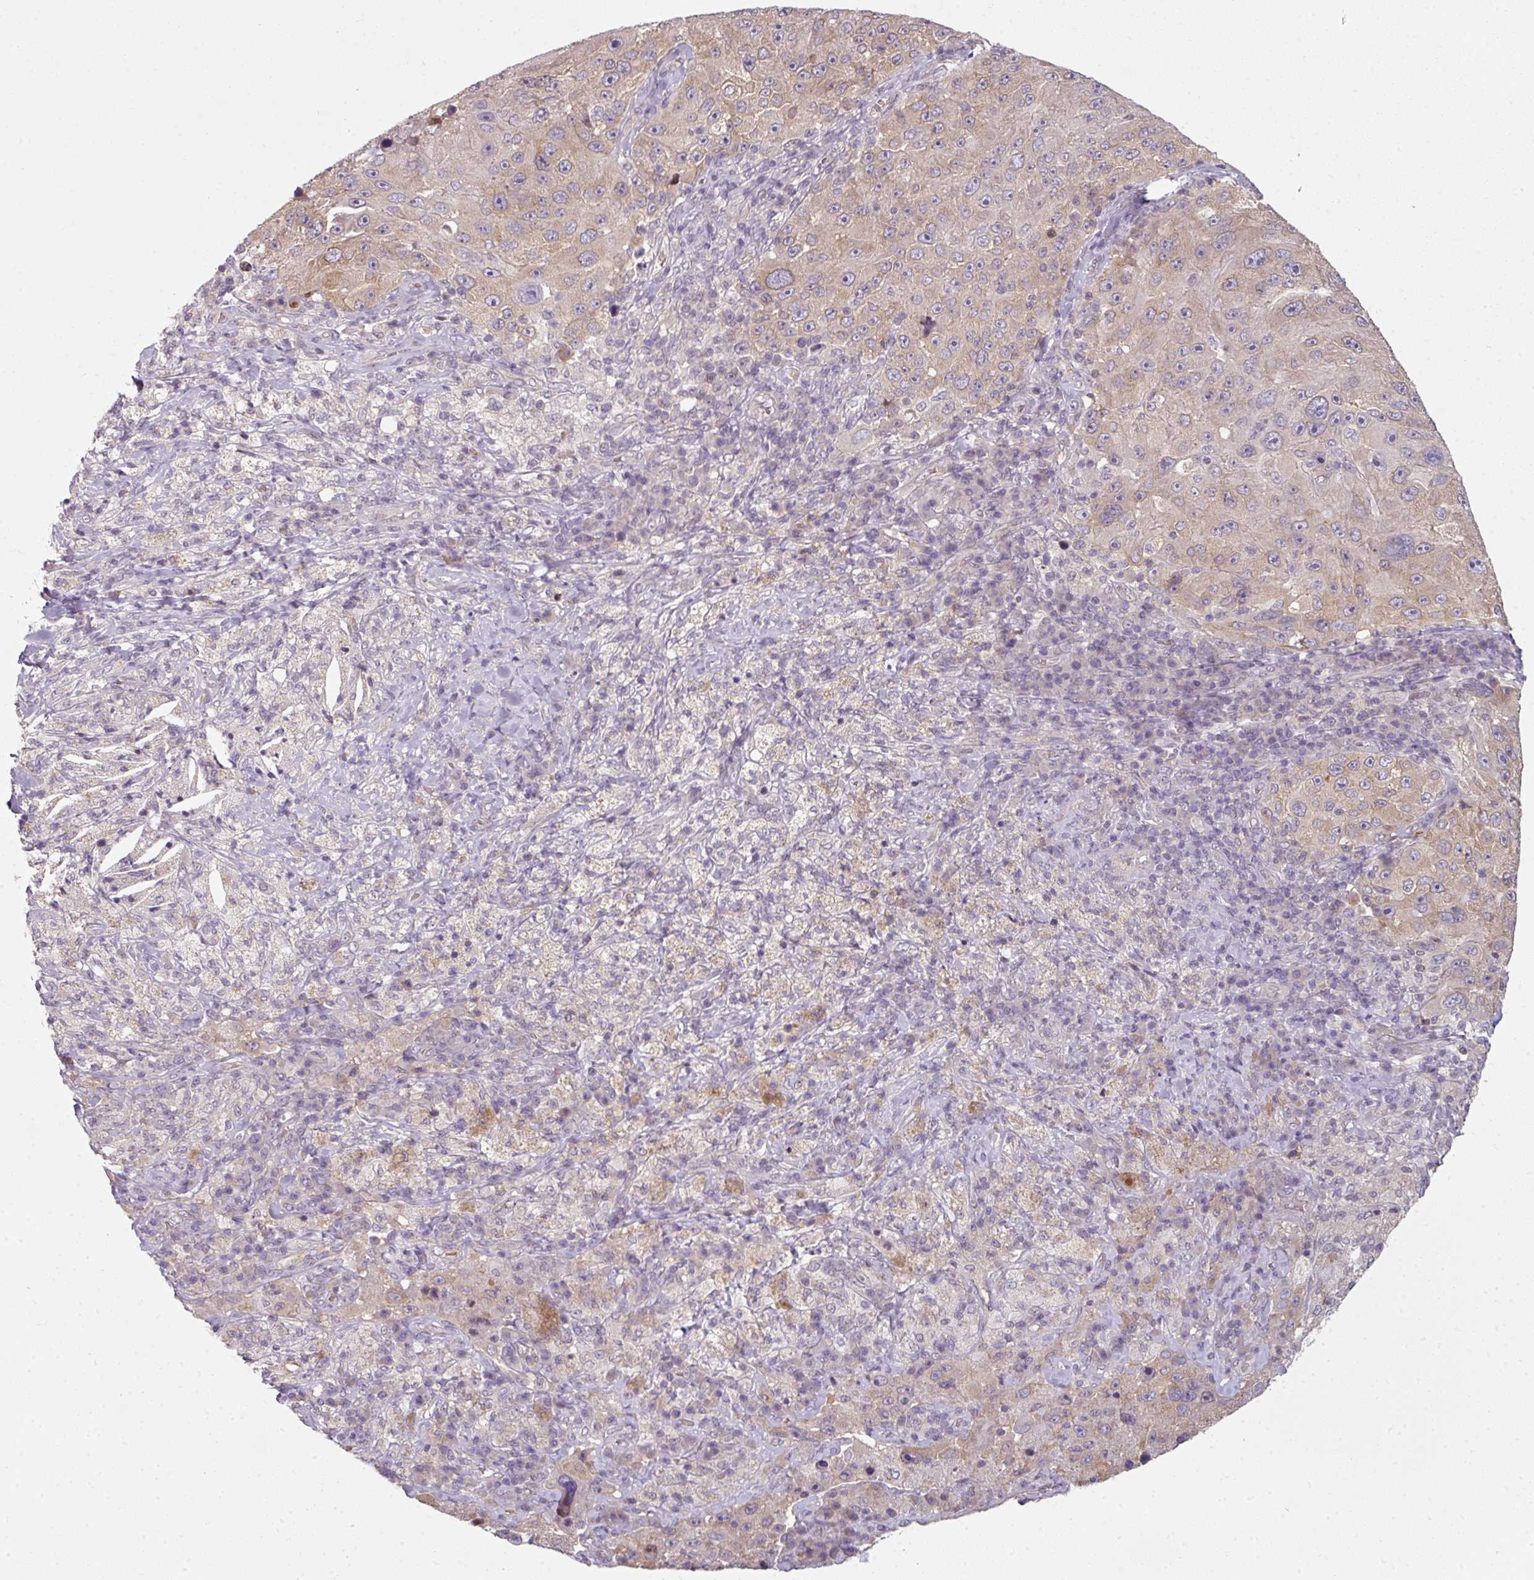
{"staining": {"intensity": "weak", "quantity": "25%-75%", "location": "cytoplasmic/membranous"}, "tissue": "melanoma", "cell_type": "Tumor cells", "image_type": "cancer", "snomed": [{"axis": "morphology", "description": "Malignant melanoma, Metastatic site"}, {"axis": "topography", "description": "Lymph node"}], "caption": "Immunohistochemical staining of malignant melanoma (metastatic site) exhibits weak cytoplasmic/membranous protein staining in approximately 25%-75% of tumor cells.", "gene": "C19orf33", "patient": {"sex": "male", "age": 62}}